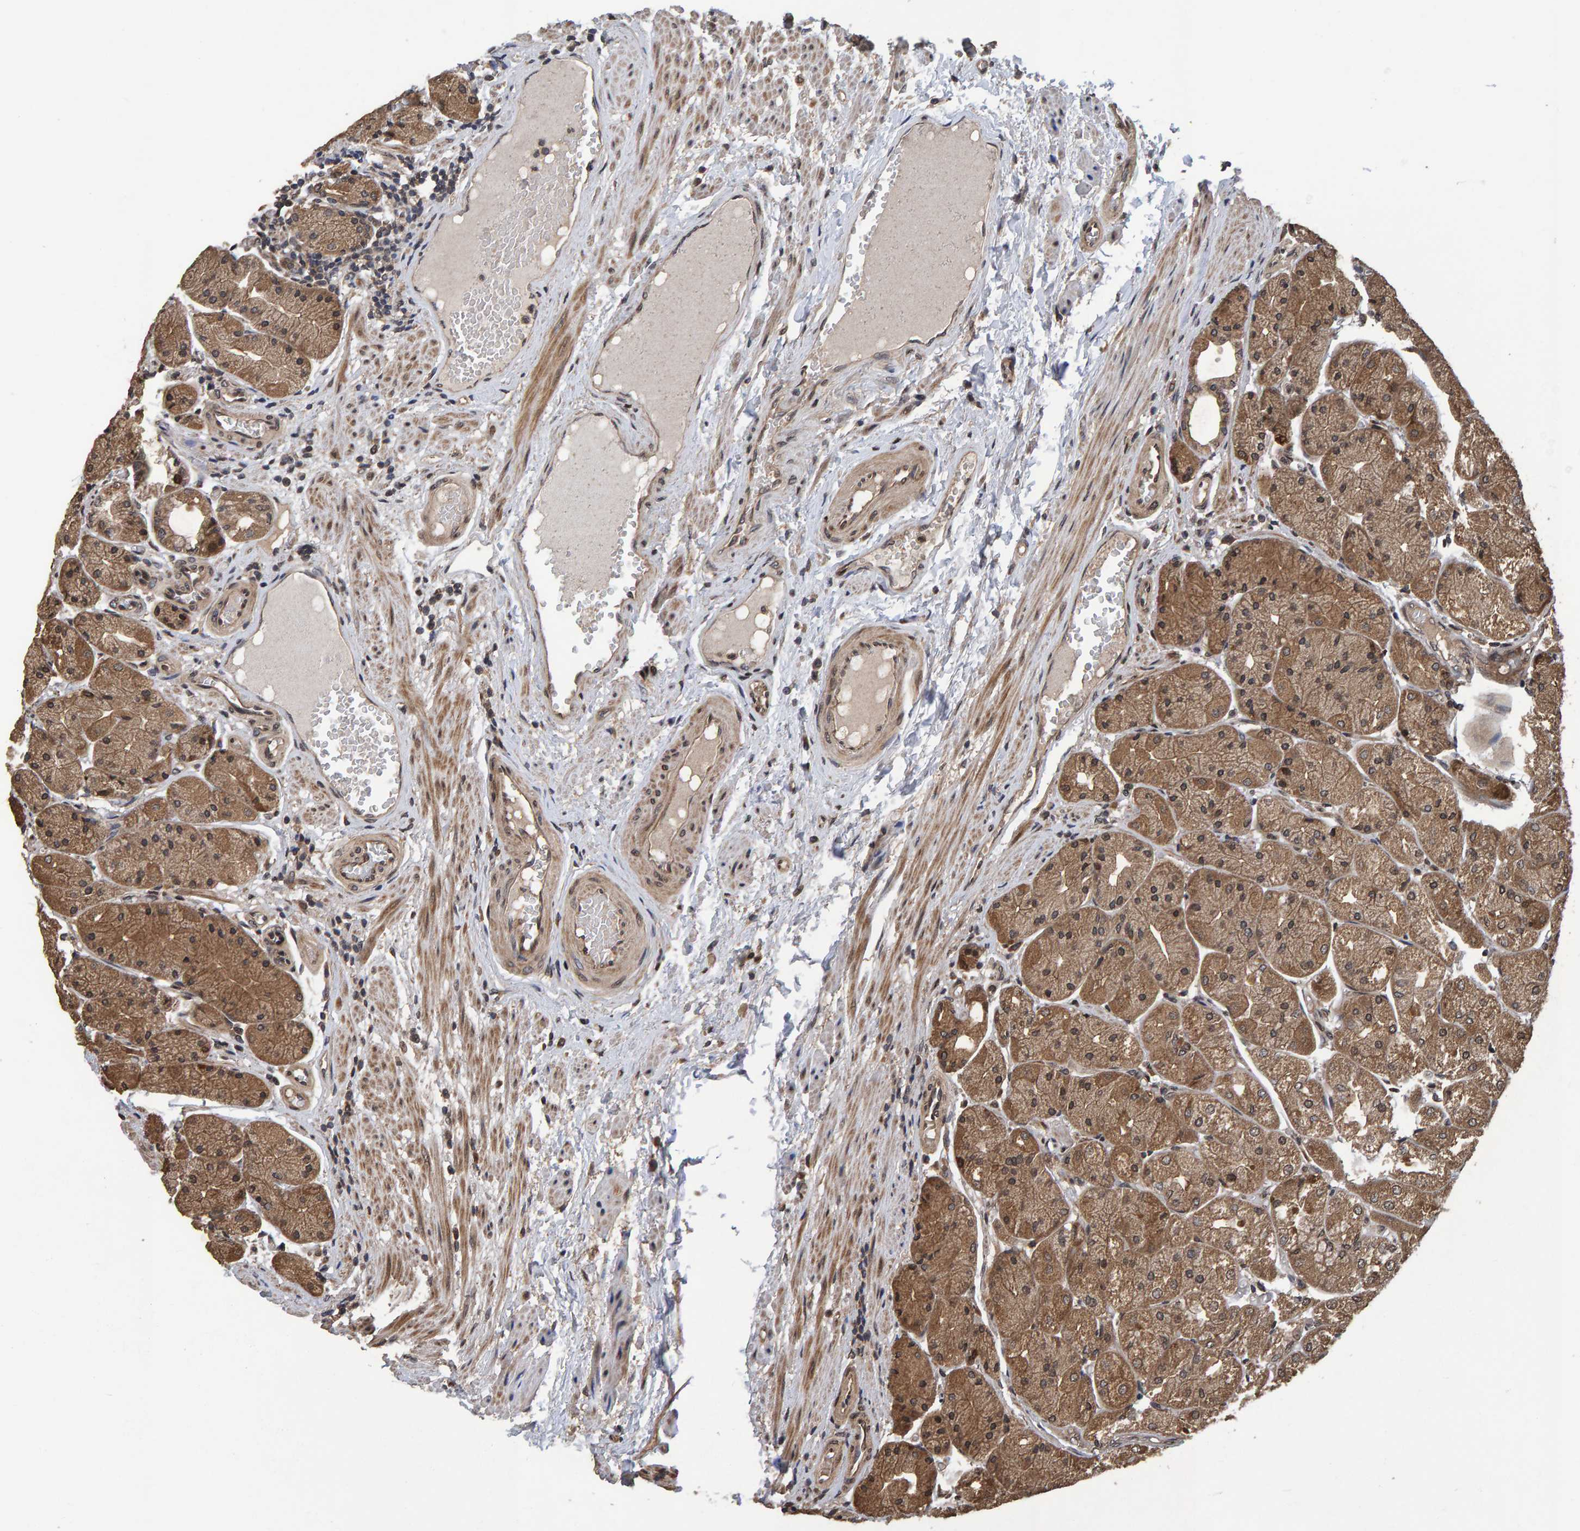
{"staining": {"intensity": "moderate", "quantity": ">75%", "location": "cytoplasmic/membranous"}, "tissue": "stomach", "cell_type": "Glandular cells", "image_type": "normal", "snomed": [{"axis": "morphology", "description": "Normal tissue, NOS"}, {"axis": "topography", "description": "Stomach, upper"}], "caption": "The image reveals staining of normal stomach, revealing moderate cytoplasmic/membranous protein staining (brown color) within glandular cells. (IHC, brightfield microscopy, high magnification).", "gene": "GAB2", "patient": {"sex": "male", "age": 72}}